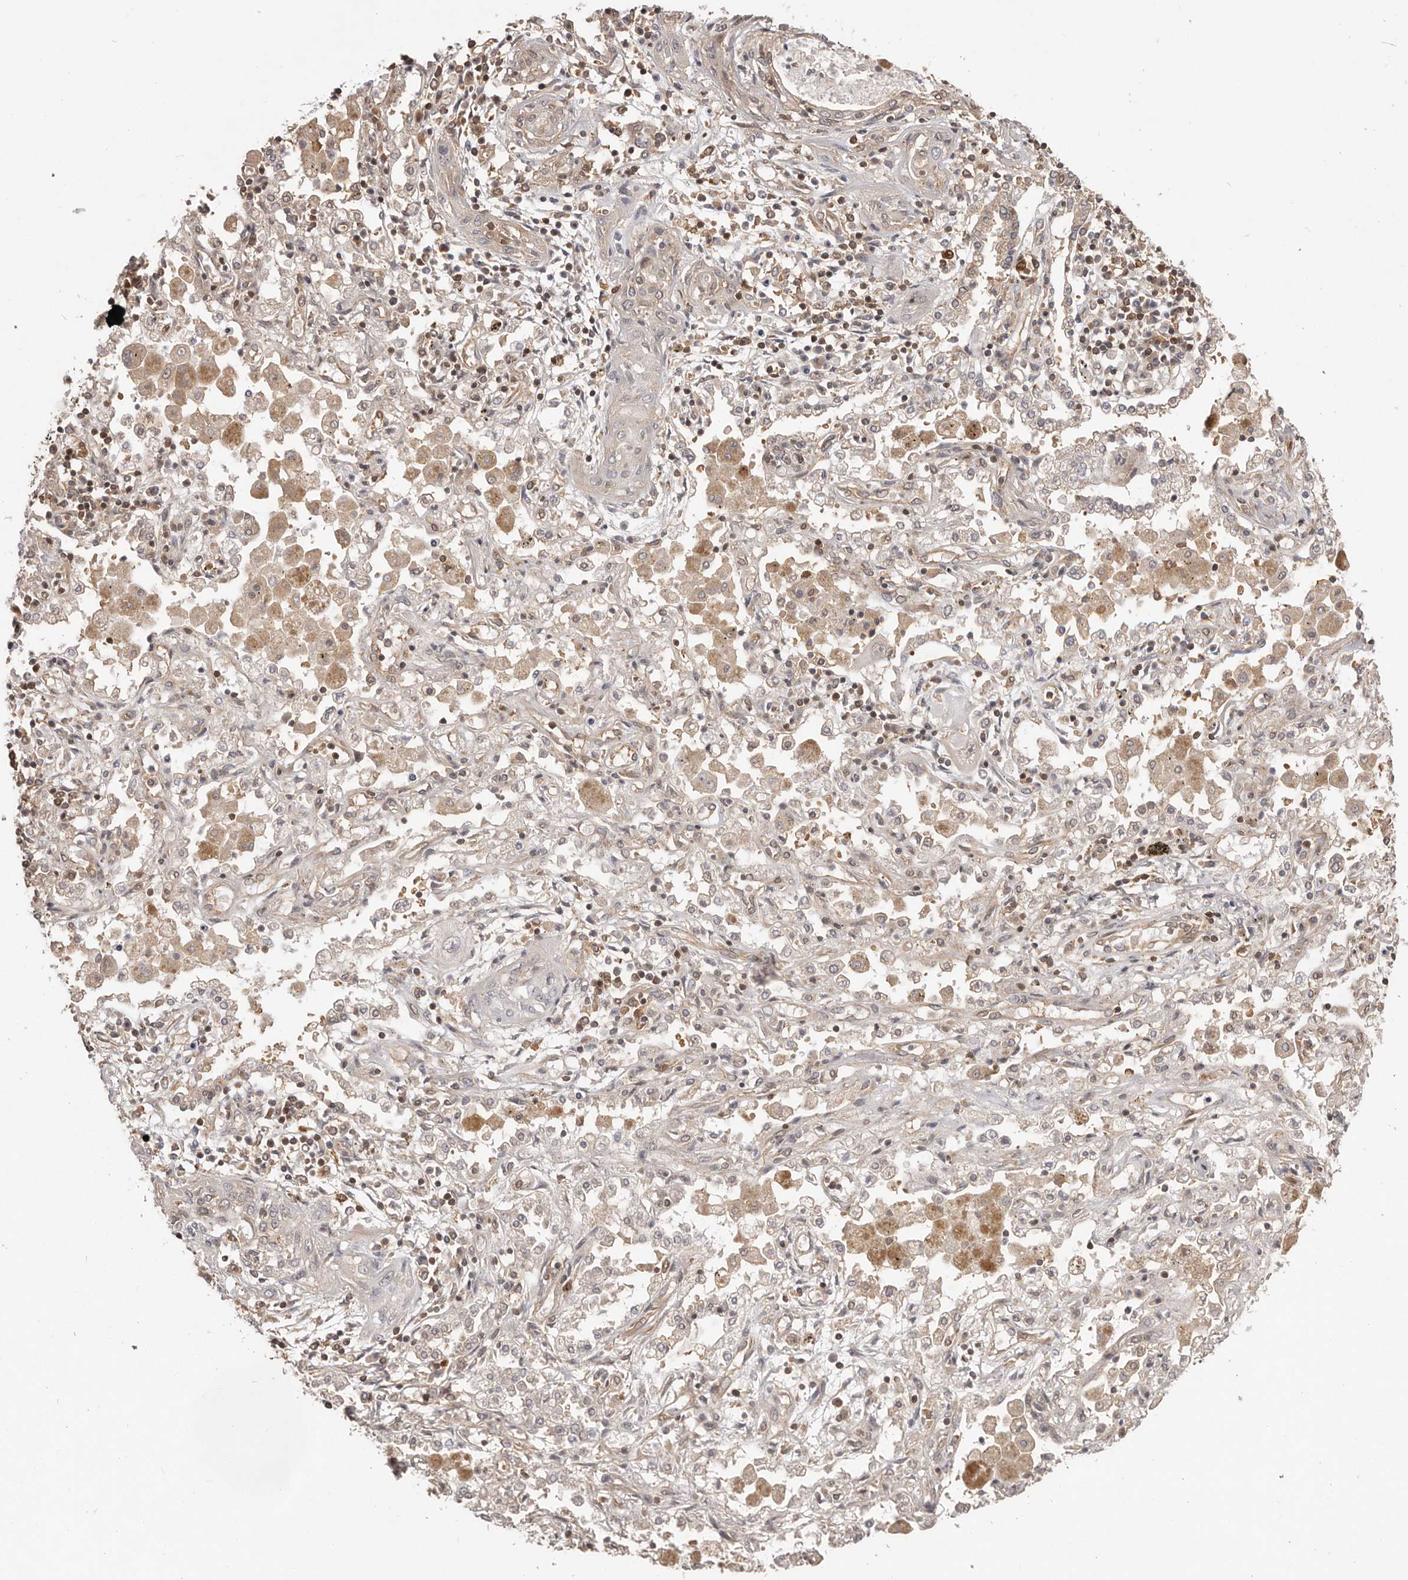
{"staining": {"intensity": "negative", "quantity": "none", "location": "none"}, "tissue": "lung cancer", "cell_type": "Tumor cells", "image_type": "cancer", "snomed": [{"axis": "morphology", "description": "Squamous cell carcinoma, NOS"}, {"axis": "topography", "description": "Lung"}], "caption": "The immunohistochemistry micrograph has no significant expression in tumor cells of lung cancer tissue. (Immunohistochemistry, brightfield microscopy, high magnification).", "gene": "NFKBIA", "patient": {"sex": "female", "age": 47}}